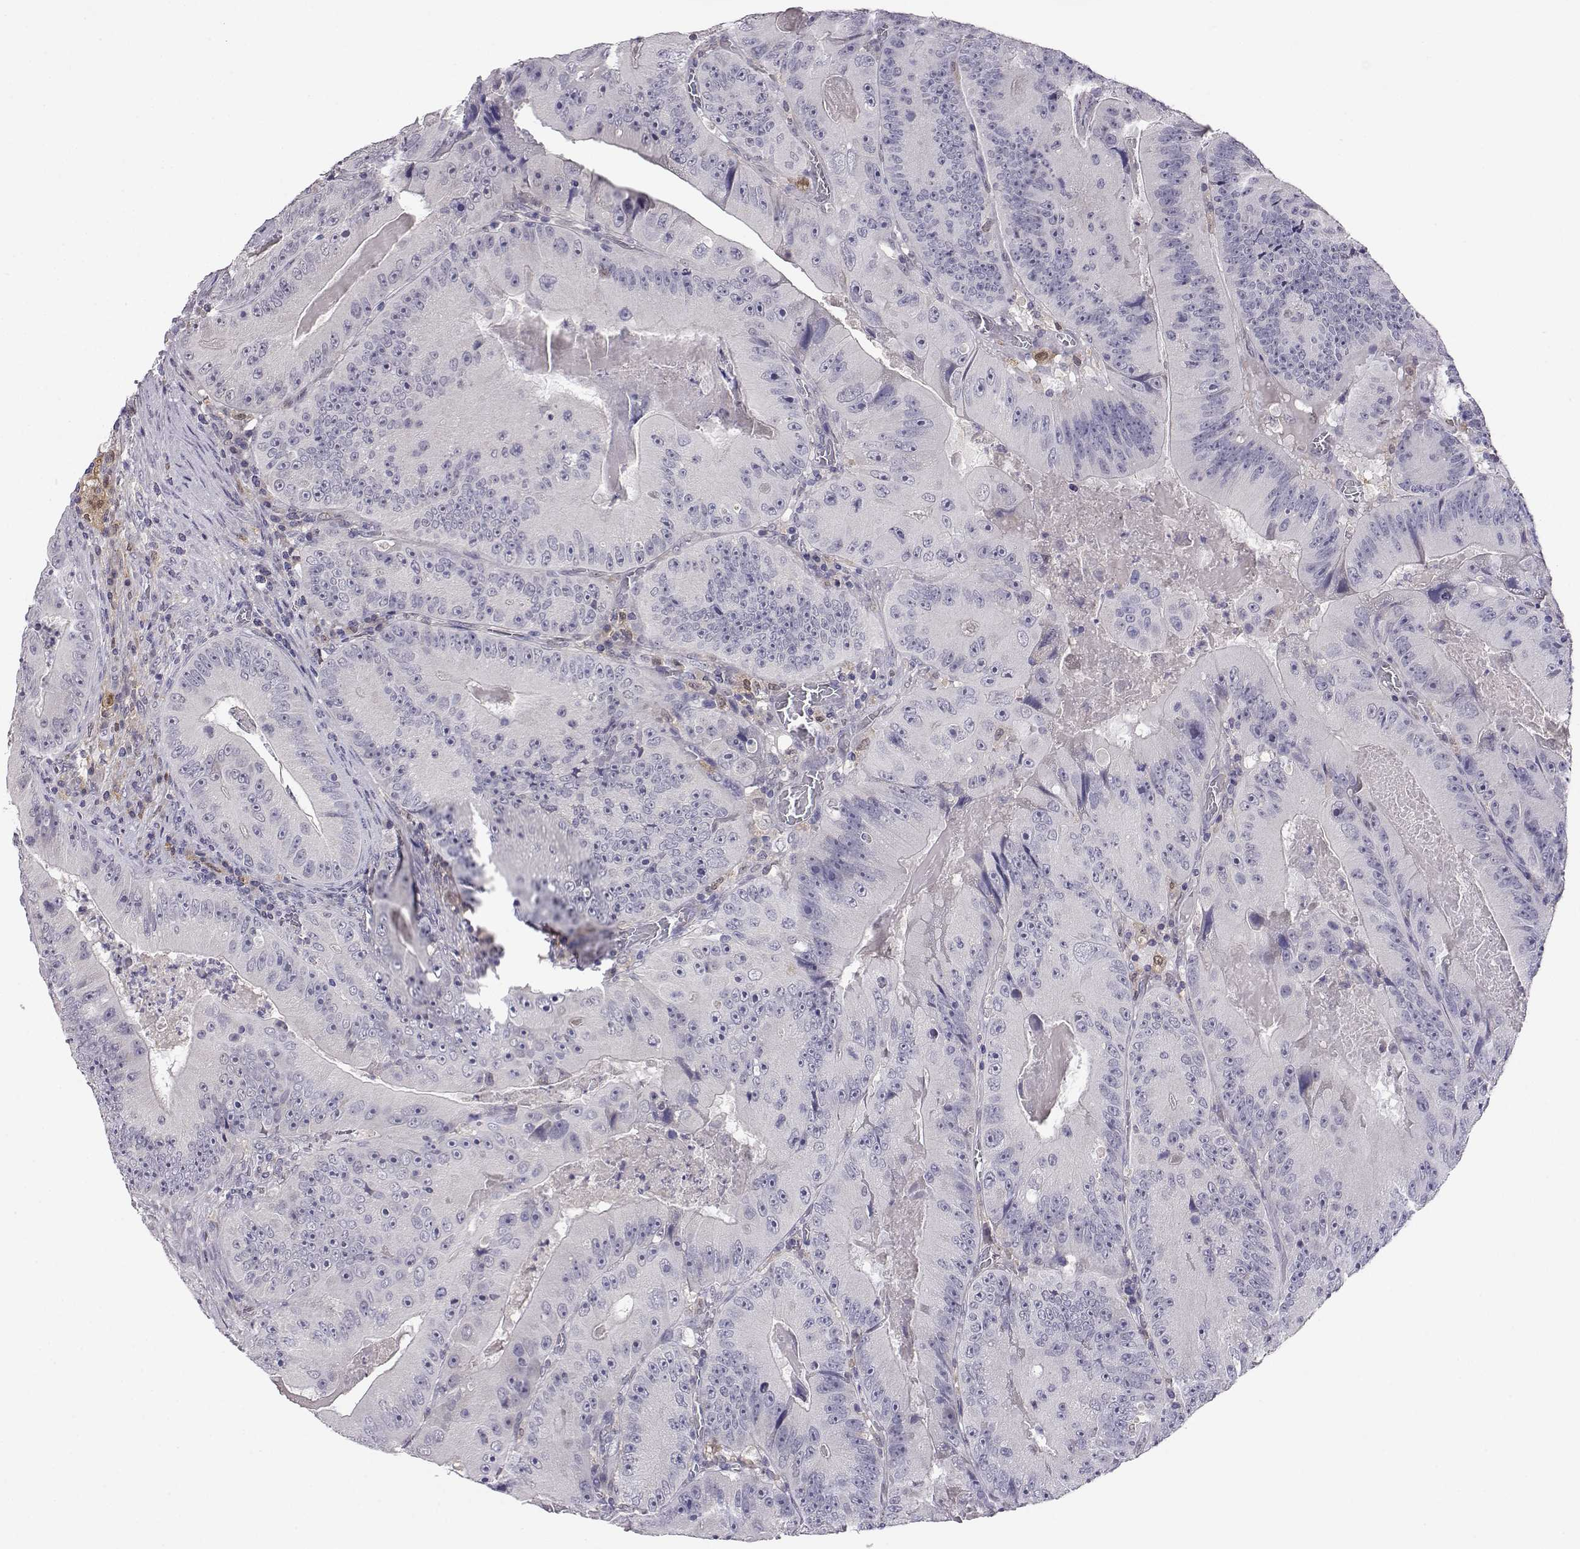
{"staining": {"intensity": "negative", "quantity": "none", "location": "none"}, "tissue": "colorectal cancer", "cell_type": "Tumor cells", "image_type": "cancer", "snomed": [{"axis": "morphology", "description": "Adenocarcinoma, NOS"}, {"axis": "topography", "description": "Colon"}], "caption": "This is a photomicrograph of immunohistochemistry (IHC) staining of adenocarcinoma (colorectal), which shows no expression in tumor cells.", "gene": "AKR1B1", "patient": {"sex": "female", "age": 86}}